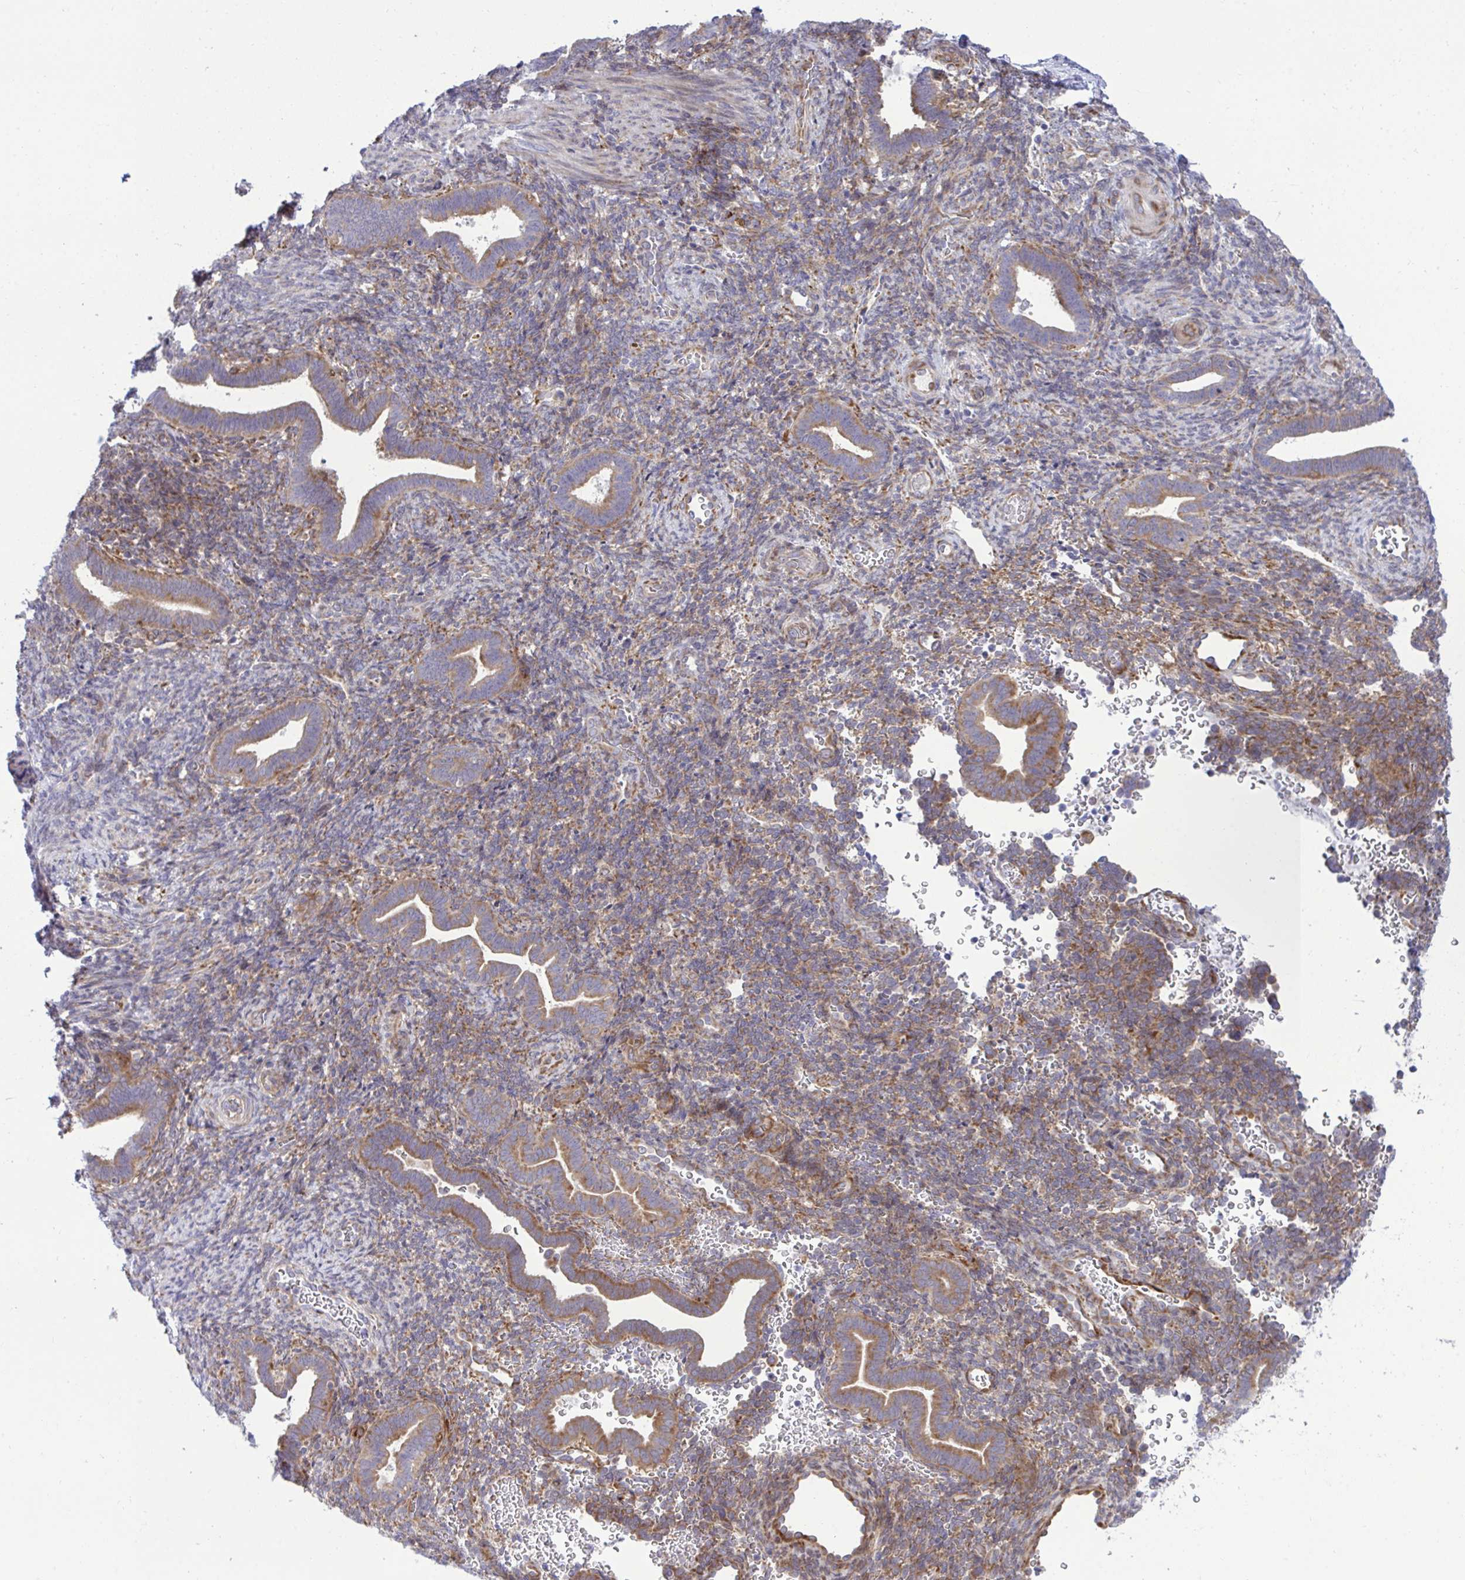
{"staining": {"intensity": "moderate", "quantity": "25%-75%", "location": "cytoplasmic/membranous"}, "tissue": "endometrium", "cell_type": "Cells in endometrial stroma", "image_type": "normal", "snomed": [{"axis": "morphology", "description": "Normal tissue, NOS"}, {"axis": "topography", "description": "Endometrium"}], "caption": "Protein staining of benign endometrium displays moderate cytoplasmic/membranous staining in approximately 25%-75% of cells in endometrial stroma.", "gene": "RPS15", "patient": {"sex": "female", "age": 34}}